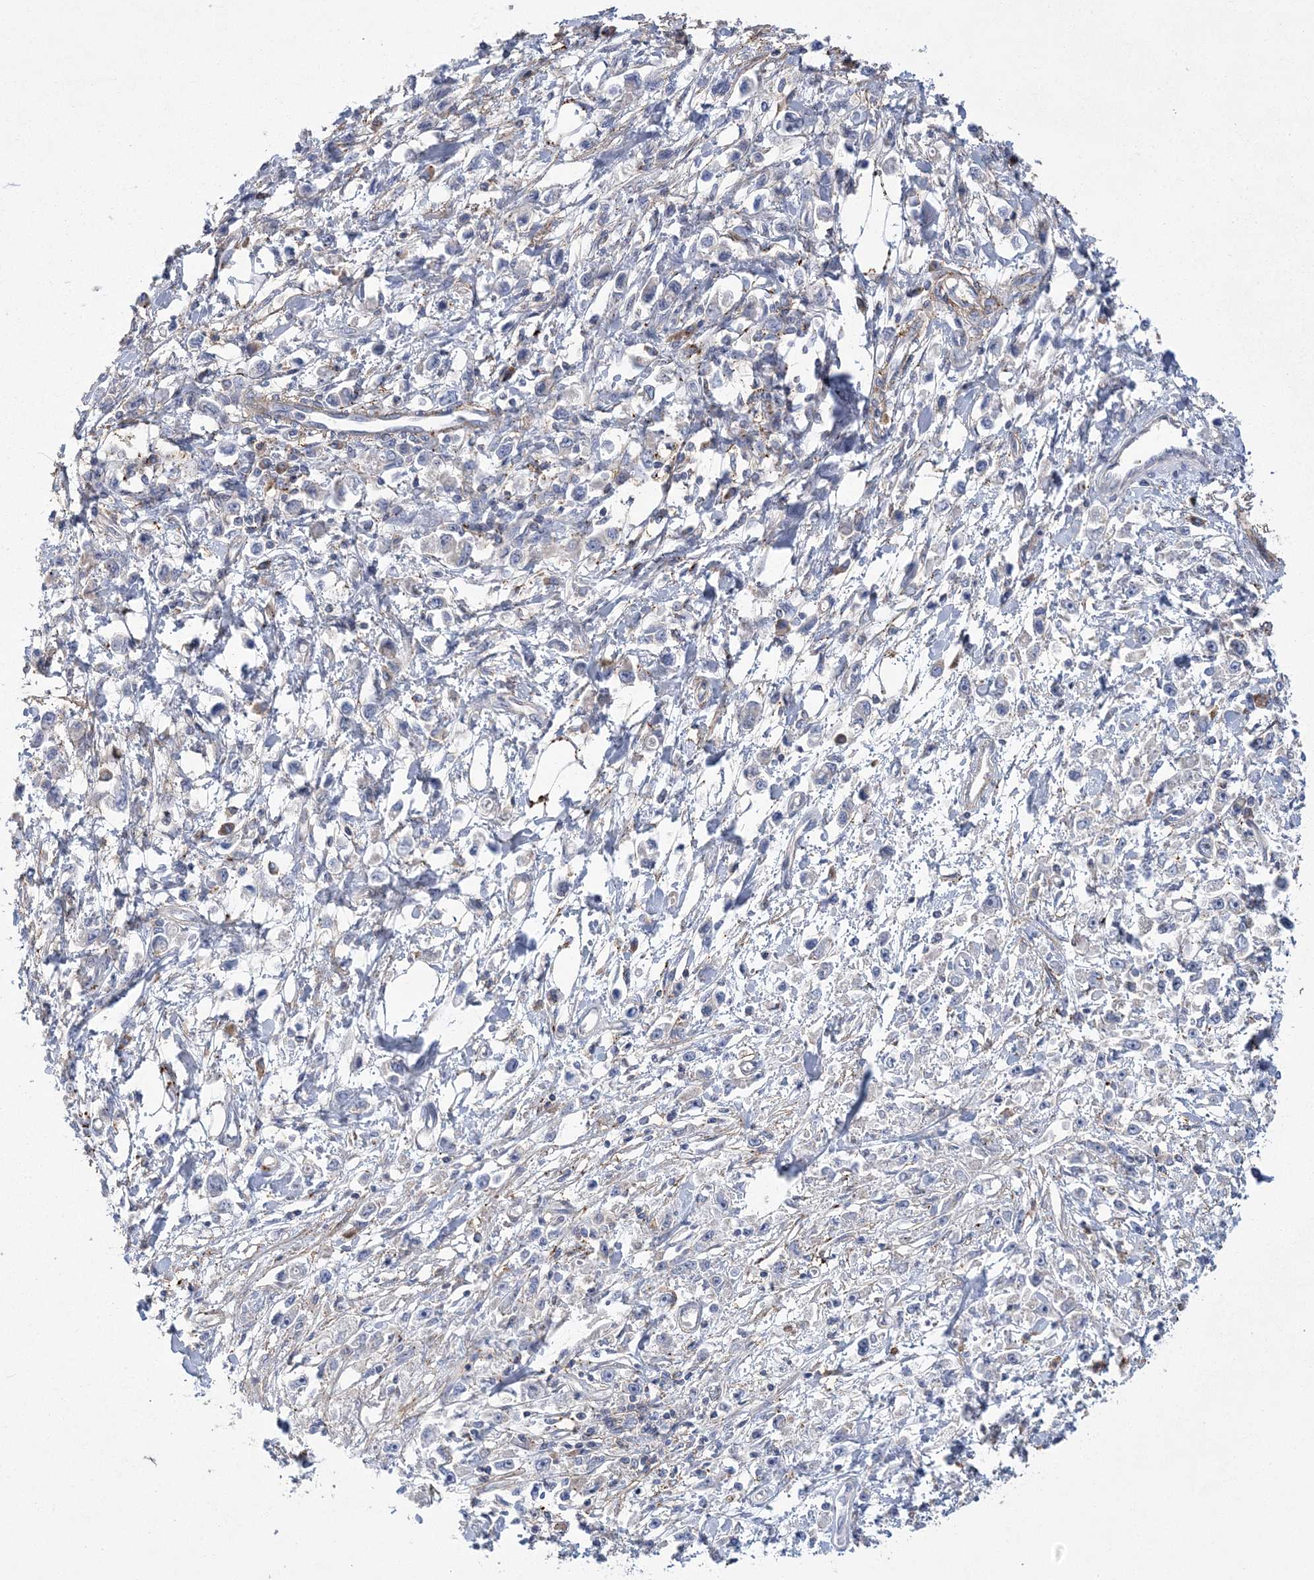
{"staining": {"intensity": "negative", "quantity": "none", "location": "none"}, "tissue": "stomach cancer", "cell_type": "Tumor cells", "image_type": "cancer", "snomed": [{"axis": "morphology", "description": "Adenocarcinoma, NOS"}, {"axis": "topography", "description": "Stomach"}], "caption": "This is an immunohistochemistry histopathology image of stomach adenocarcinoma. There is no expression in tumor cells.", "gene": "ARSJ", "patient": {"sex": "female", "age": 59}}